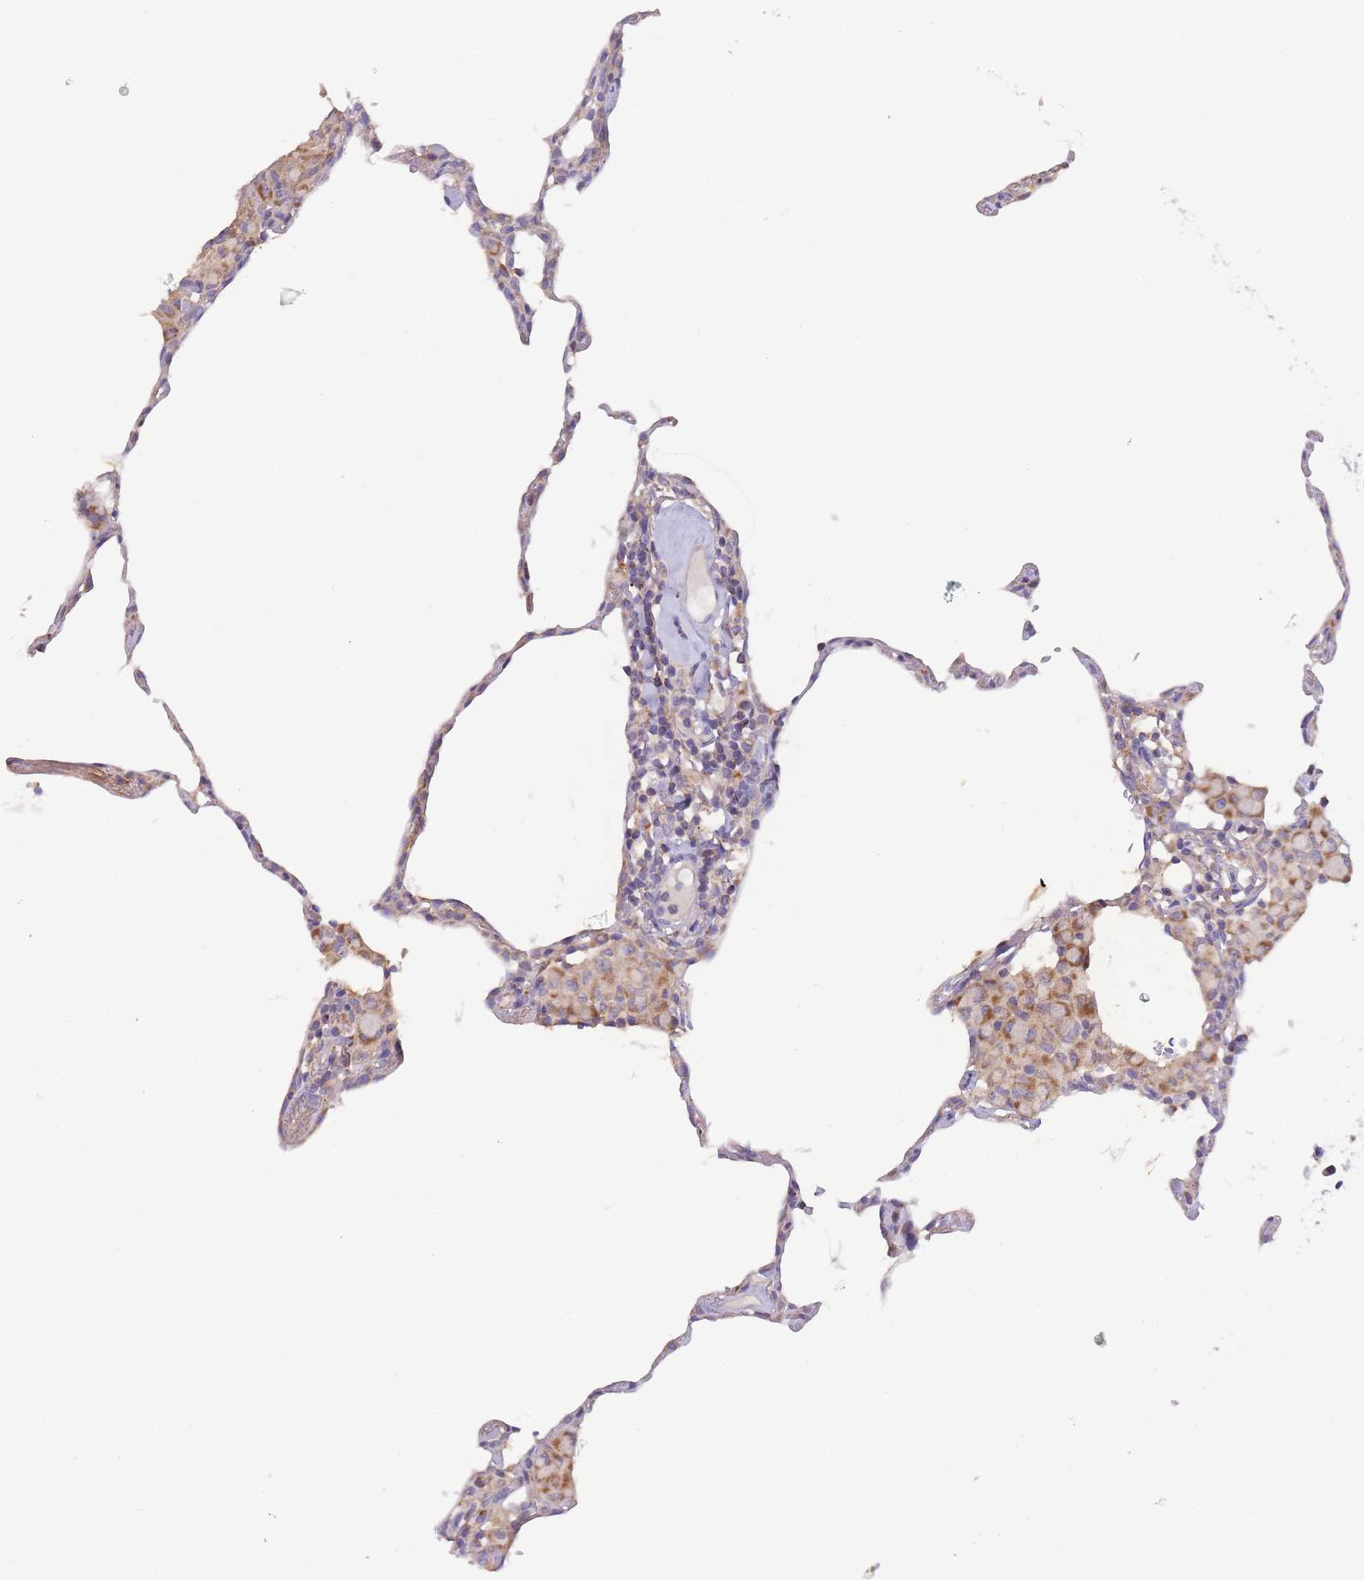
{"staining": {"intensity": "negative", "quantity": "none", "location": "none"}, "tissue": "lung", "cell_type": "Alveolar cells", "image_type": "normal", "snomed": [{"axis": "morphology", "description": "Normal tissue, NOS"}, {"axis": "topography", "description": "Lung"}], "caption": "High power microscopy image of an immunohistochemistry image of normal lung, revealing no significant staining in alveolar cells. Brightfield microscopy of IHC stained with DAB (3,3'-diaminobenzidine) (brown) and hematoxylin (blue), captured at high magnification.", "gene": "SLC25A42", "patient": {"sex": "female", "age": 57}}